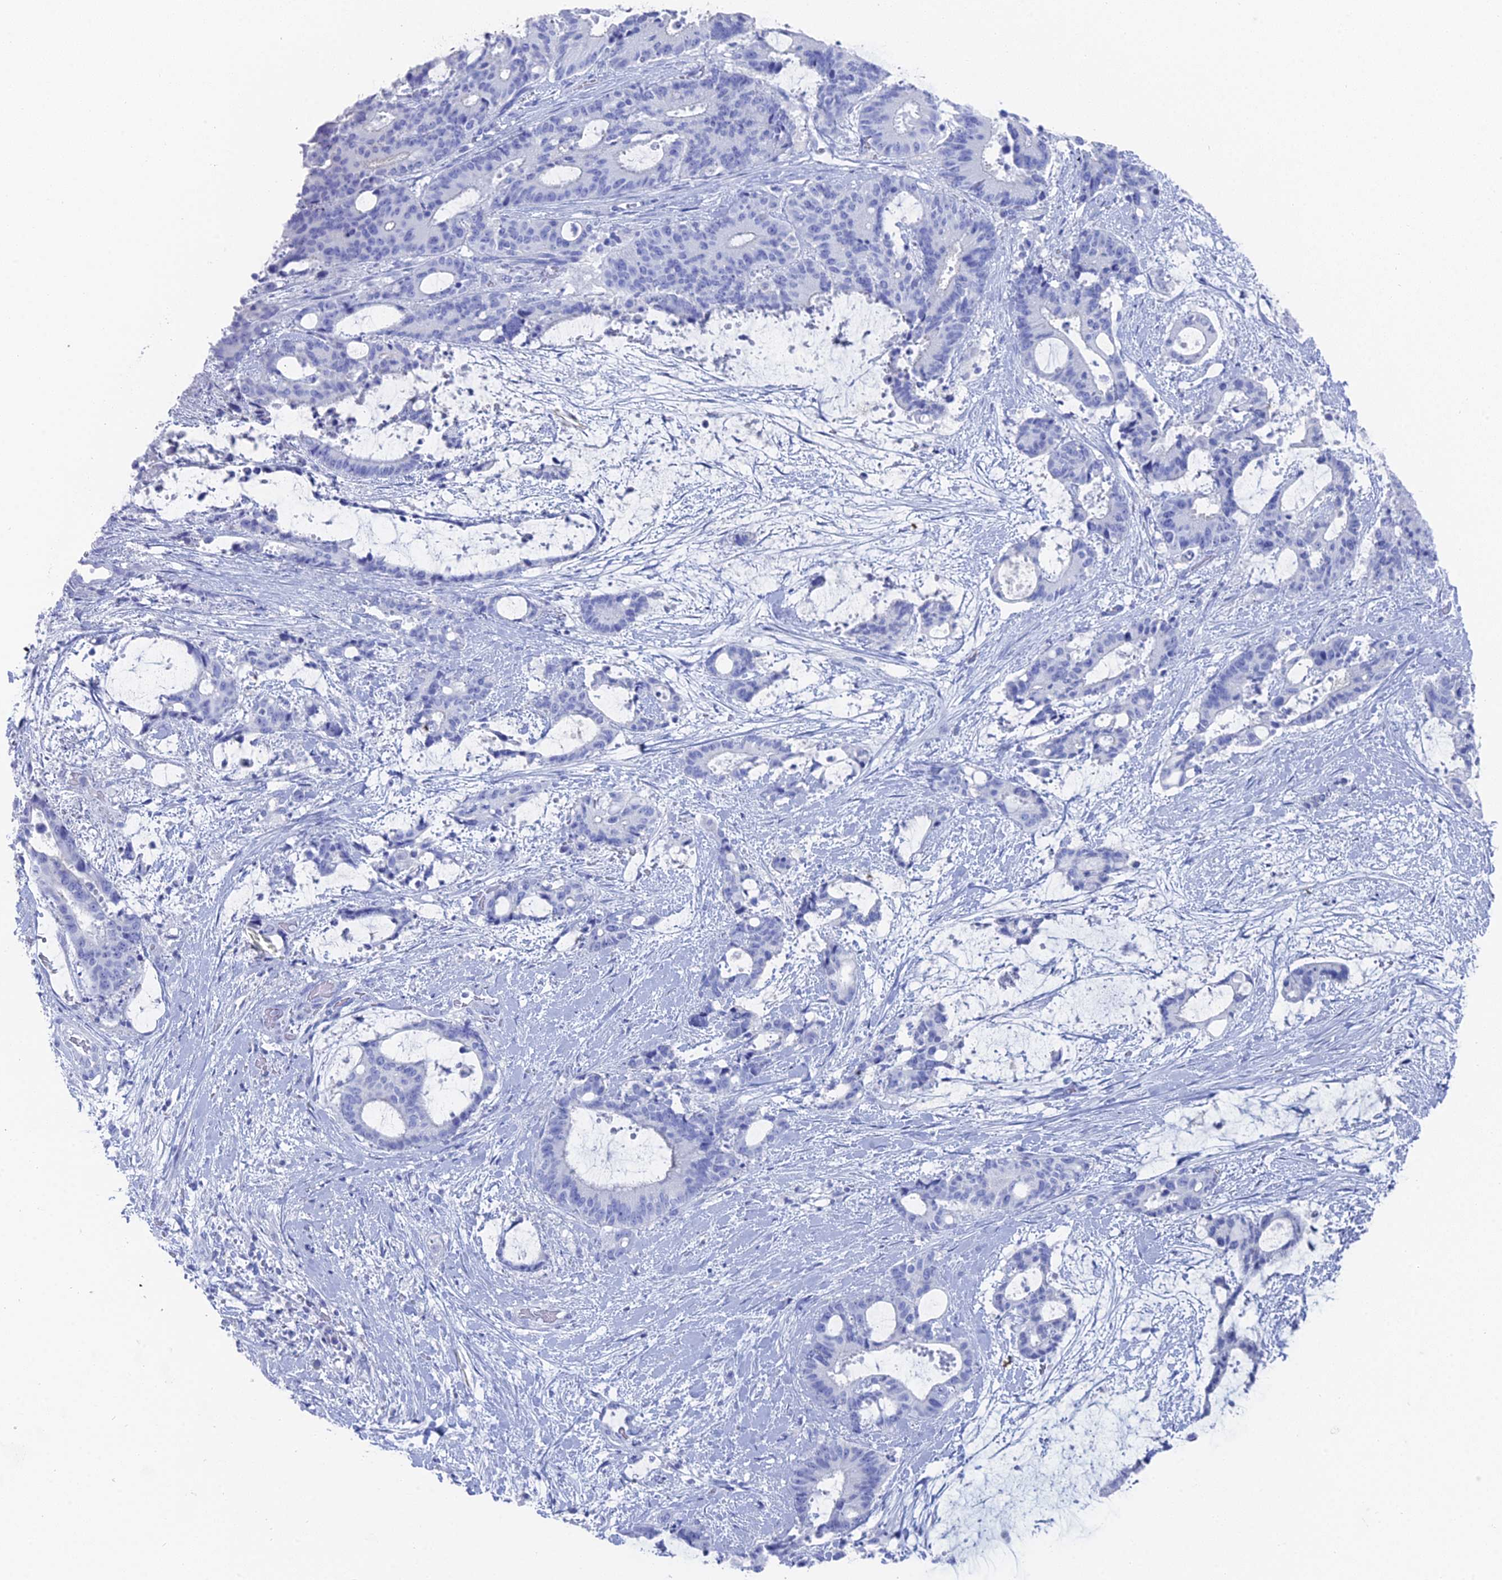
{"staining": {"intensity": "negative", "quantity": "none", "location": "none"}, "tissue": "liver cancer", "cell_type": "Tumor cells", "image_type": "cancer", "snomed": [{"axis": "morphology", "description": "Normal tissue, NOS"}, {"axis": "morphology", "description": "Cholangiocarcinoma"}, {"axis": "topography", "description": "Liver"}, {"axis": "topography", "description": "Peripheral nerve tissue"}], "caption": "Tumor cells show no significant protein staining in liver cholangiocarcinoma.", "gene": "ENPP3", "patient": {"sex": "female", "age": 73}}